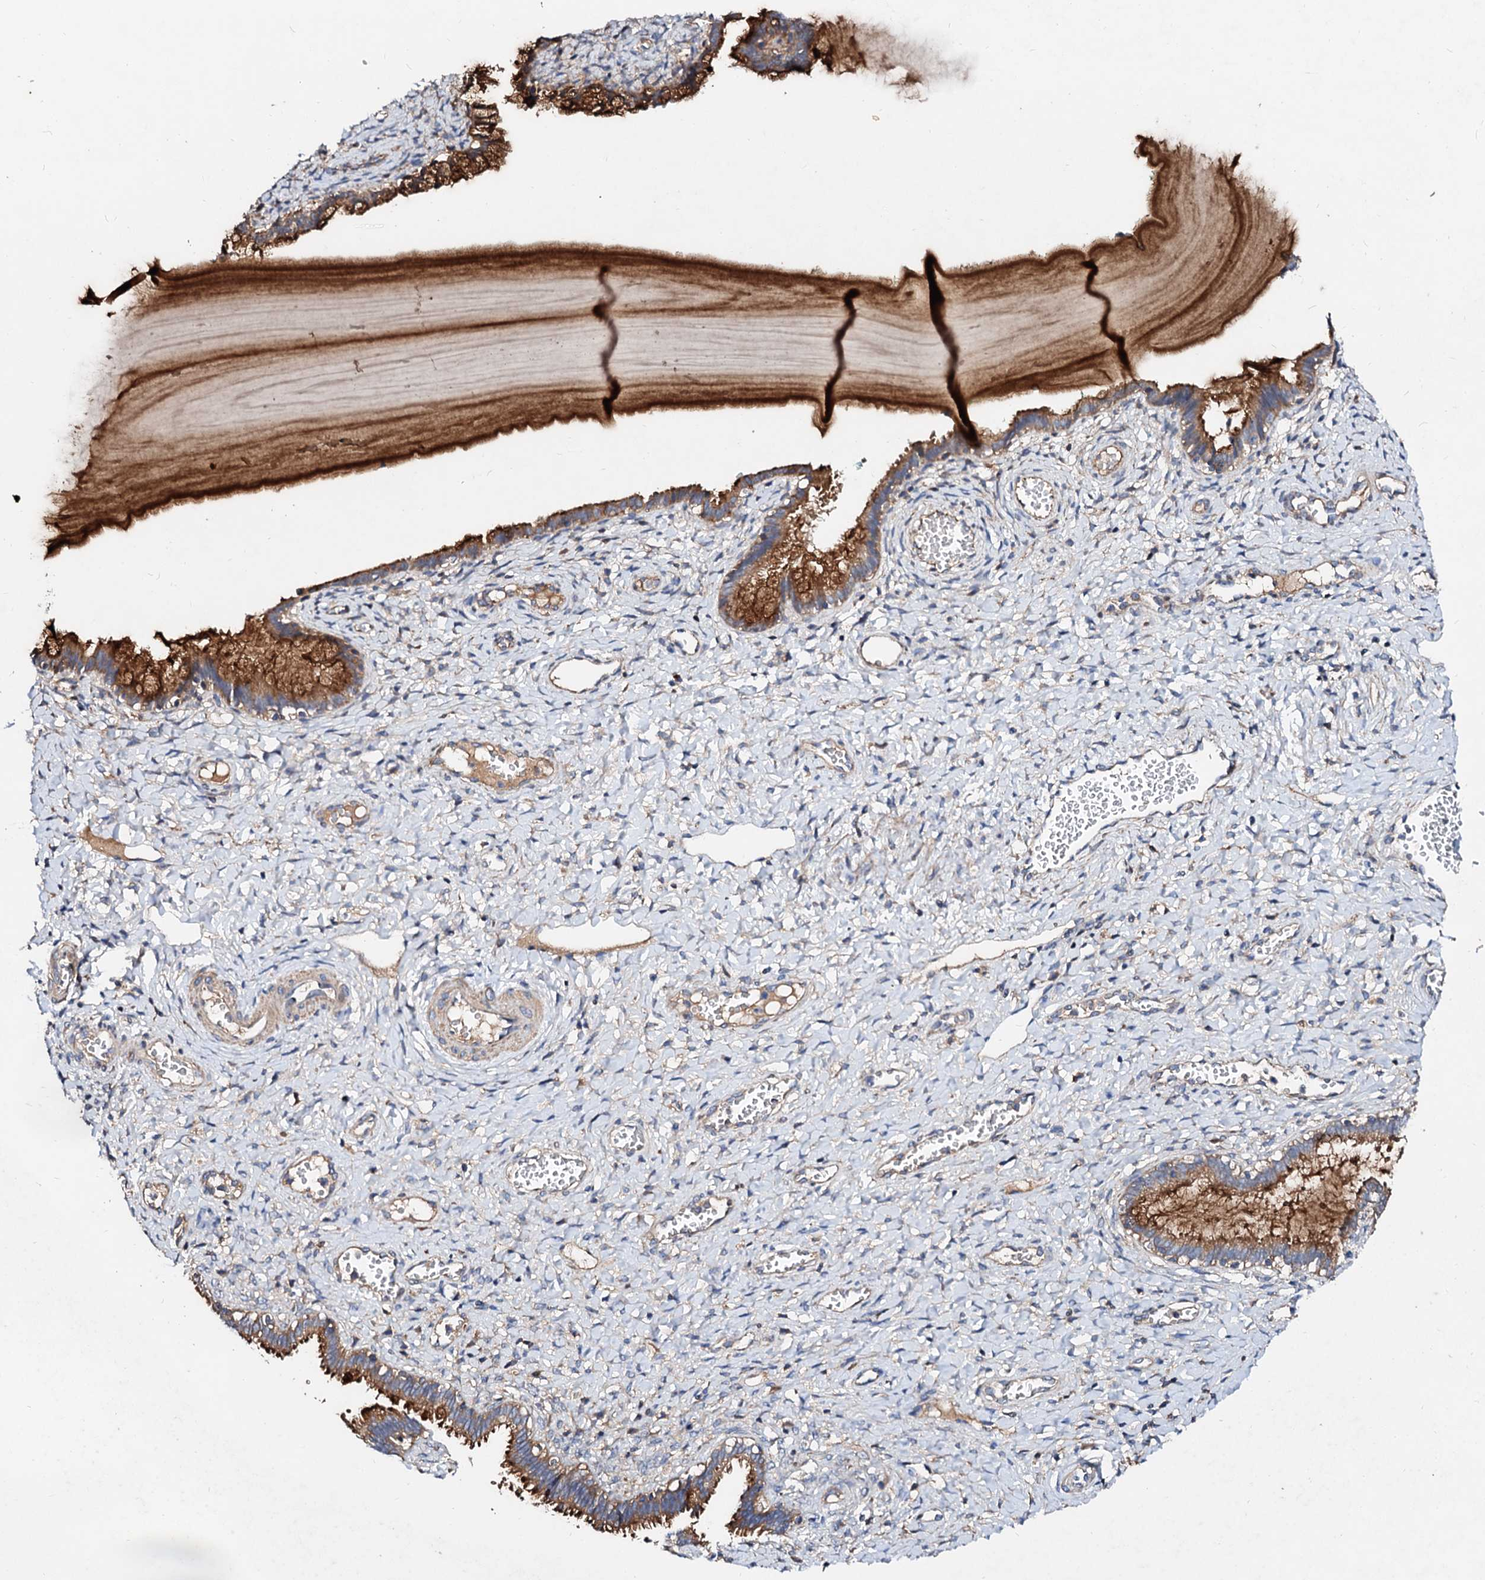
{"staining": {"intensity": "strong", "quantity": ">75%", "location": "cytoplasmic/membranous"}, "tissue": "cervix", "cell_type": "Glandular cells", "image_type": "normal", "snomed": [{"axis": "morphology", "description": "Normal tissue, NOS"}, {"axis": "morphology", "description": "Adenocarcinoma, NOS"}, {"axis": "topography", "description": "Cervix"}], "caption": "A brown stain shows strong cytoplasmic/membranous expression of a protein in glandular cells of benign cervix. (DAB (3,3'-diaminobenzidine) IHC with brightfield microscopy, high magnification).", "gene": "FIBIN", "patient": {"sex": "female", "age": 29}}